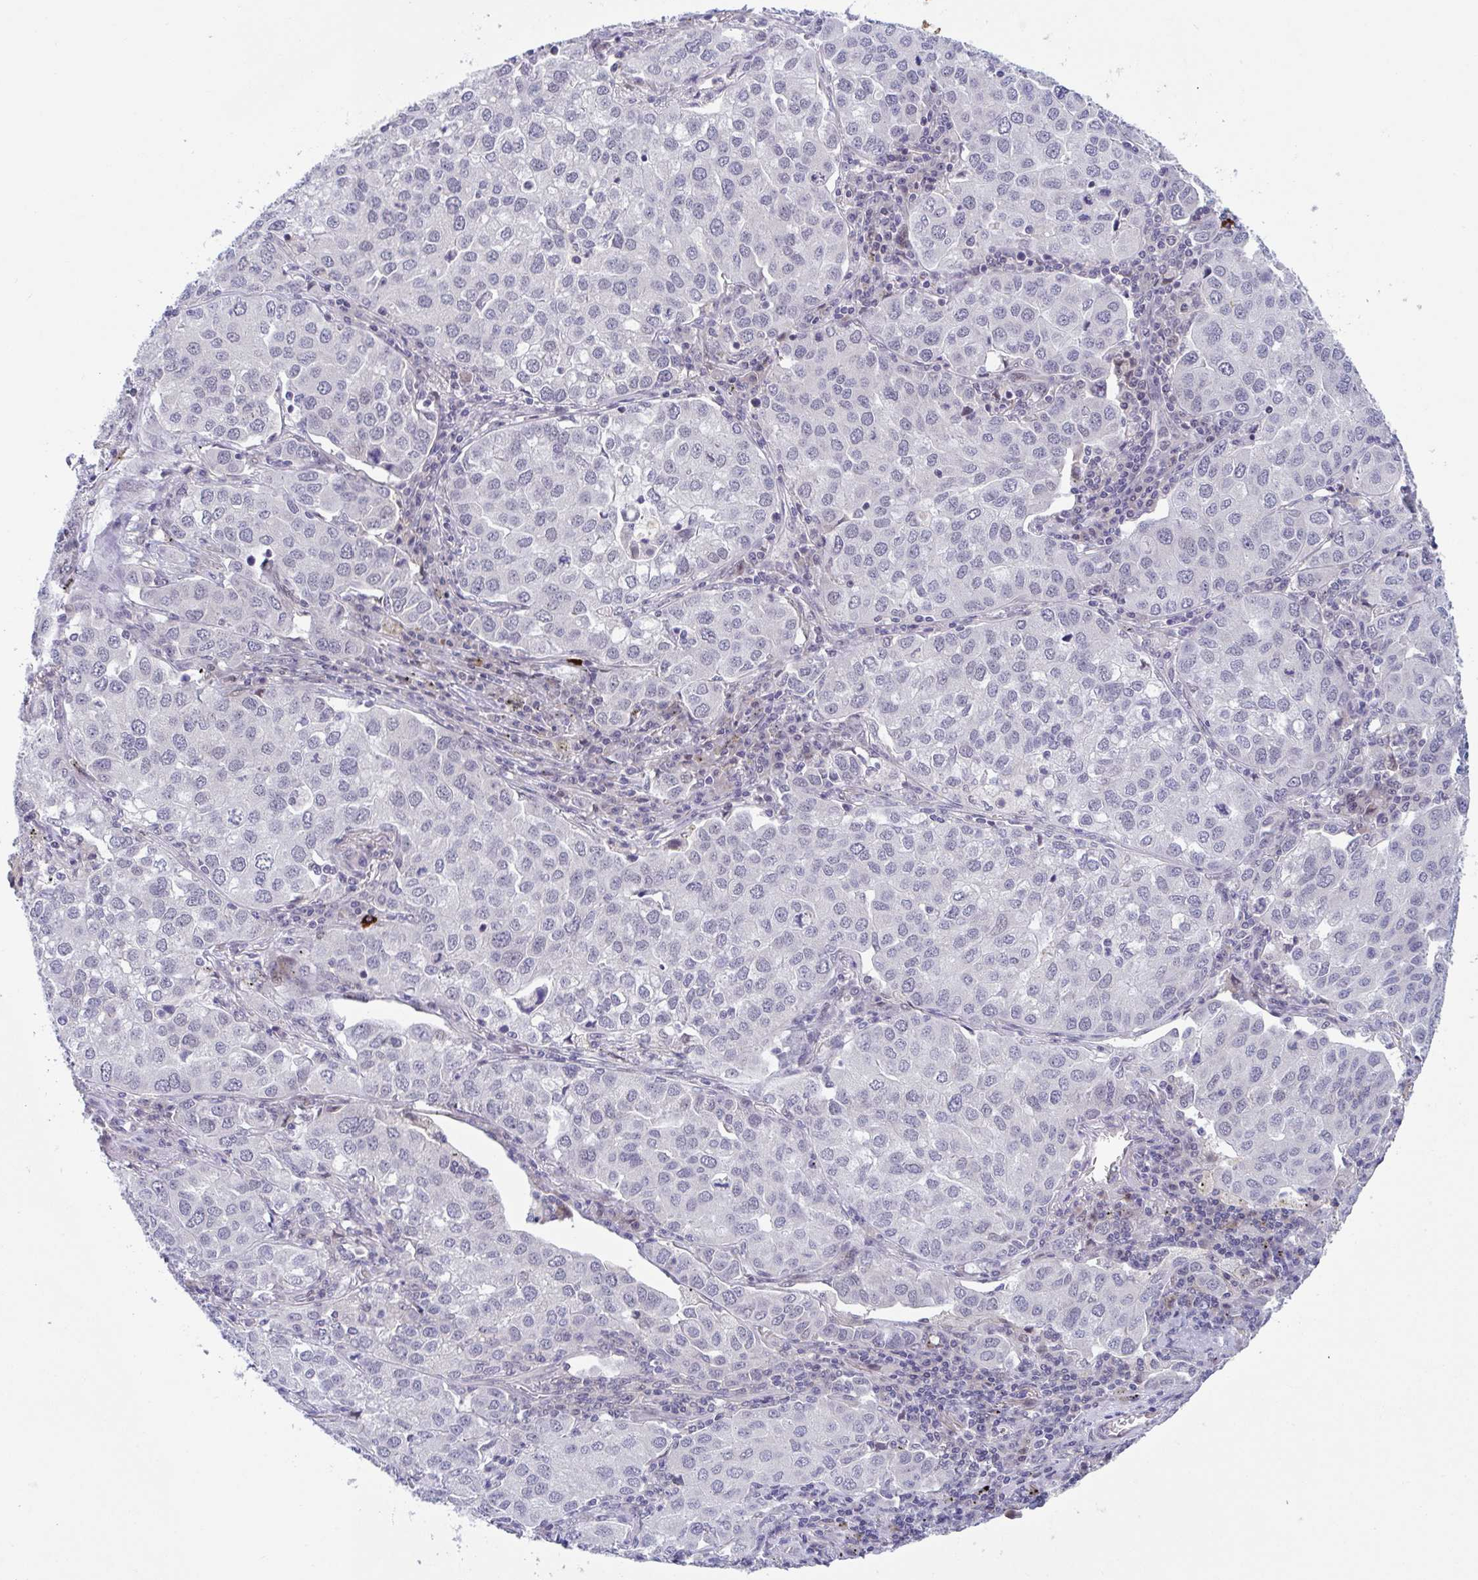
{"staining": {"intensity": "negative", "quantity": "none", "location": "none"}, "tissue": "lung cancer", "cell_type": "Tumor cells", "image_type": "cancer", "snomed": [{"axis": "morphology", "description": "Adenocarcinoma, NOS"}, {"axis": "morphology", "description": "Adenocarcinoma, metastatic, NOS"}, {"axis": "topography", "description": "Lymph node"}, {"axis": "topography", "description": "Lung"}], "caption": "Tumor cells show no significant protein expression in lung adenocarcinoma.", "gene": "RIOK1", "patient": {"sex": "female", "age": 65}}